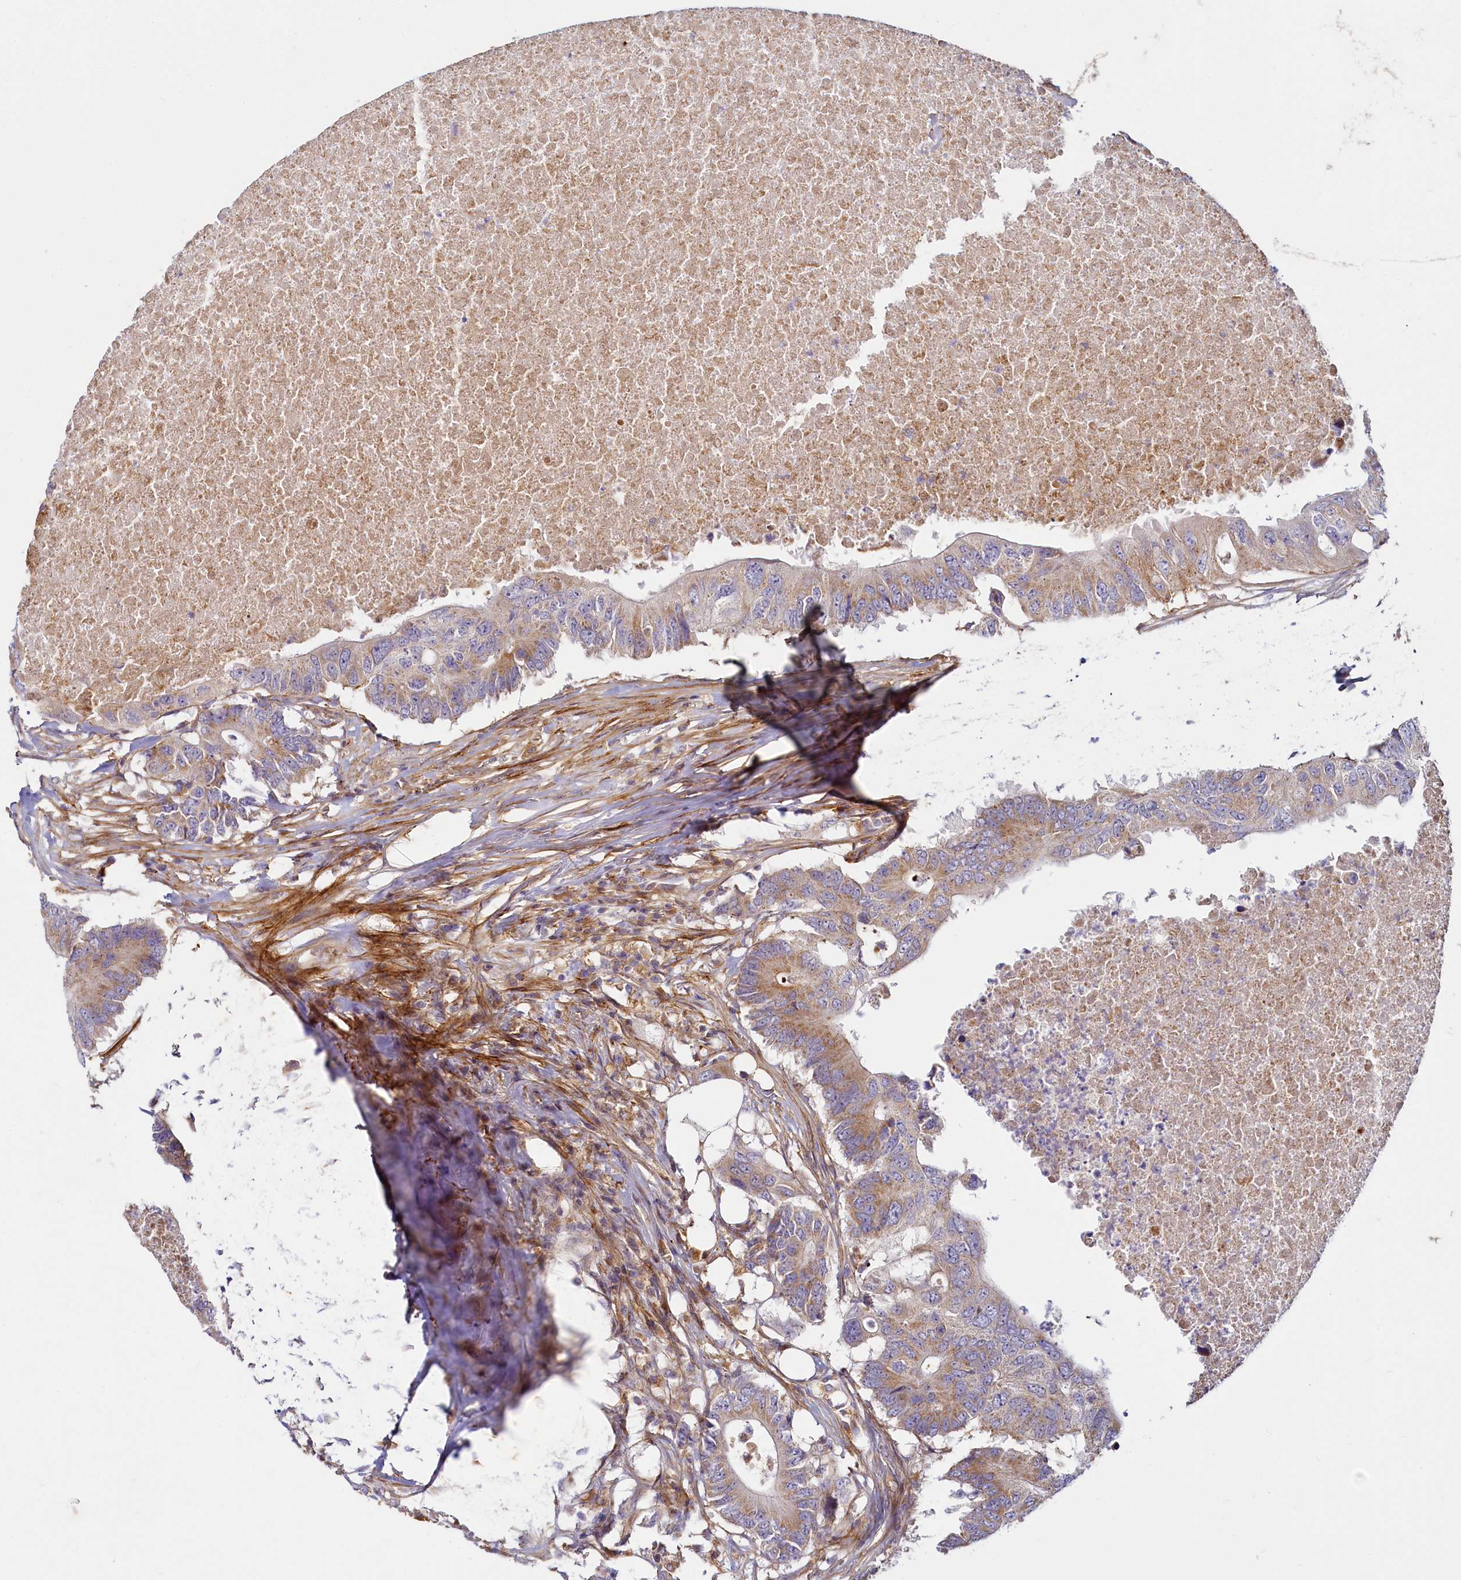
{"staining": {"intensity": "moderate", "quantity": ">75%", "location": "cytoplasmic/membranous"}, "tissue": "colorectal cancer", "cell_type": "Tumor cells", "image_type": "cancer", "snomed": [{"axis": "morphology", "description": "Adenocarcinoma, NOS"}, {"axis": "topography", "description": "Colon"}], "caption": "IHC of human adenocarcinoma (colorectal) demonstrates medium levels of moderate cytoplasmic/membranous positivity in approximately >75% of tumor cells. (Stains: DAB in brown, nuclei in blue, Microscopy: brightfield microscopy at high magnification).", "gene": "ADCY2", "patient": {"sex": "male", "age": 71}}